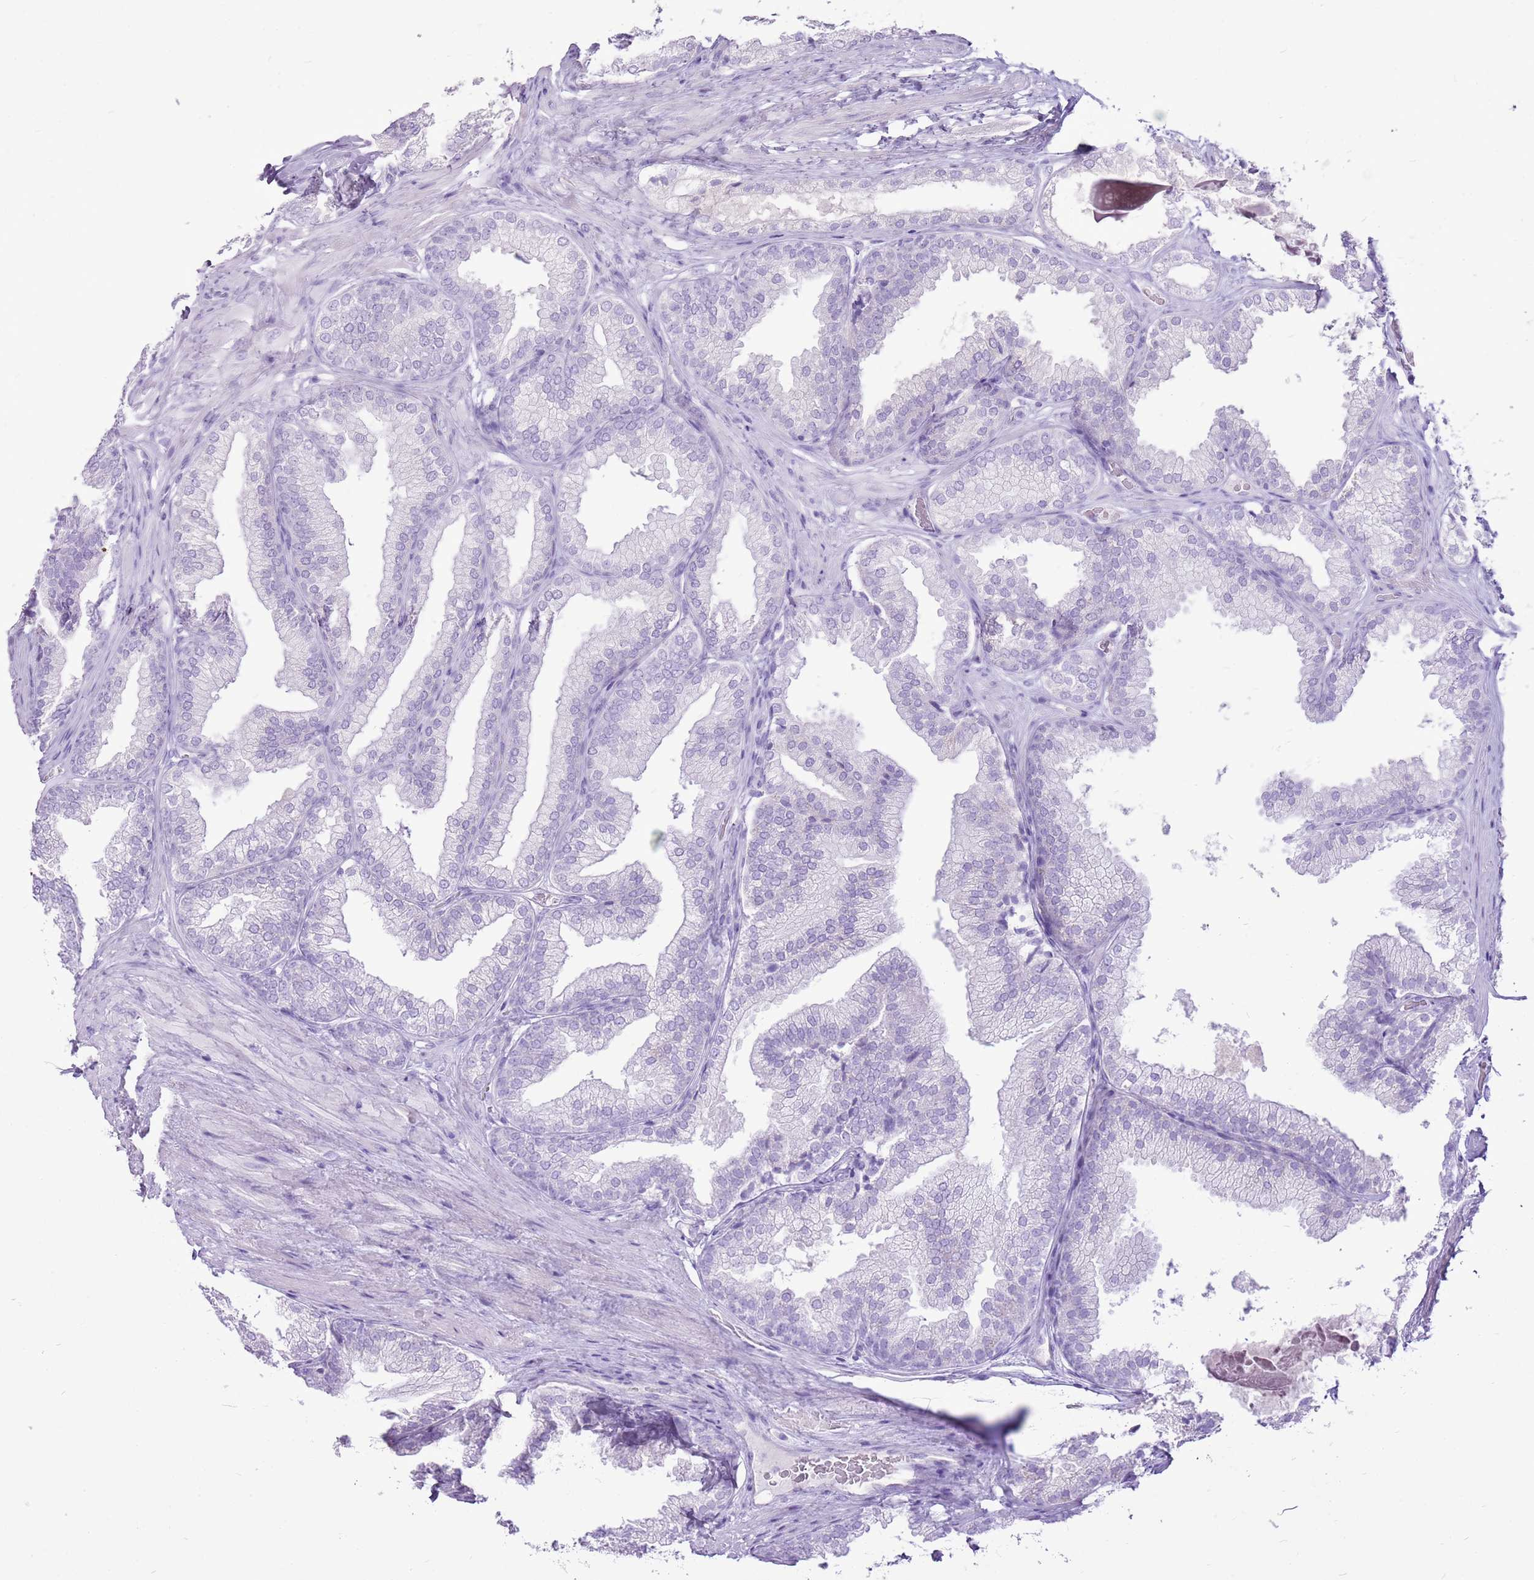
{"staining": {"intensity": "negative", "quantity": "none", "location": "none"}, "tissue": "prostate", "cell_type": "Glandular cells", "image_type": "normal", "snomed": [{"axis": "morphology", "description": "Normal tissue, NOS"}, {"axis": "topography", "description": "Prostate"}], "caption": "Immunohistochemical staining of unremarkable human prostate displays no significant expression in glandular cells.", "gene": "CNFN", "patient": {"sex": "male", "age": 76}}